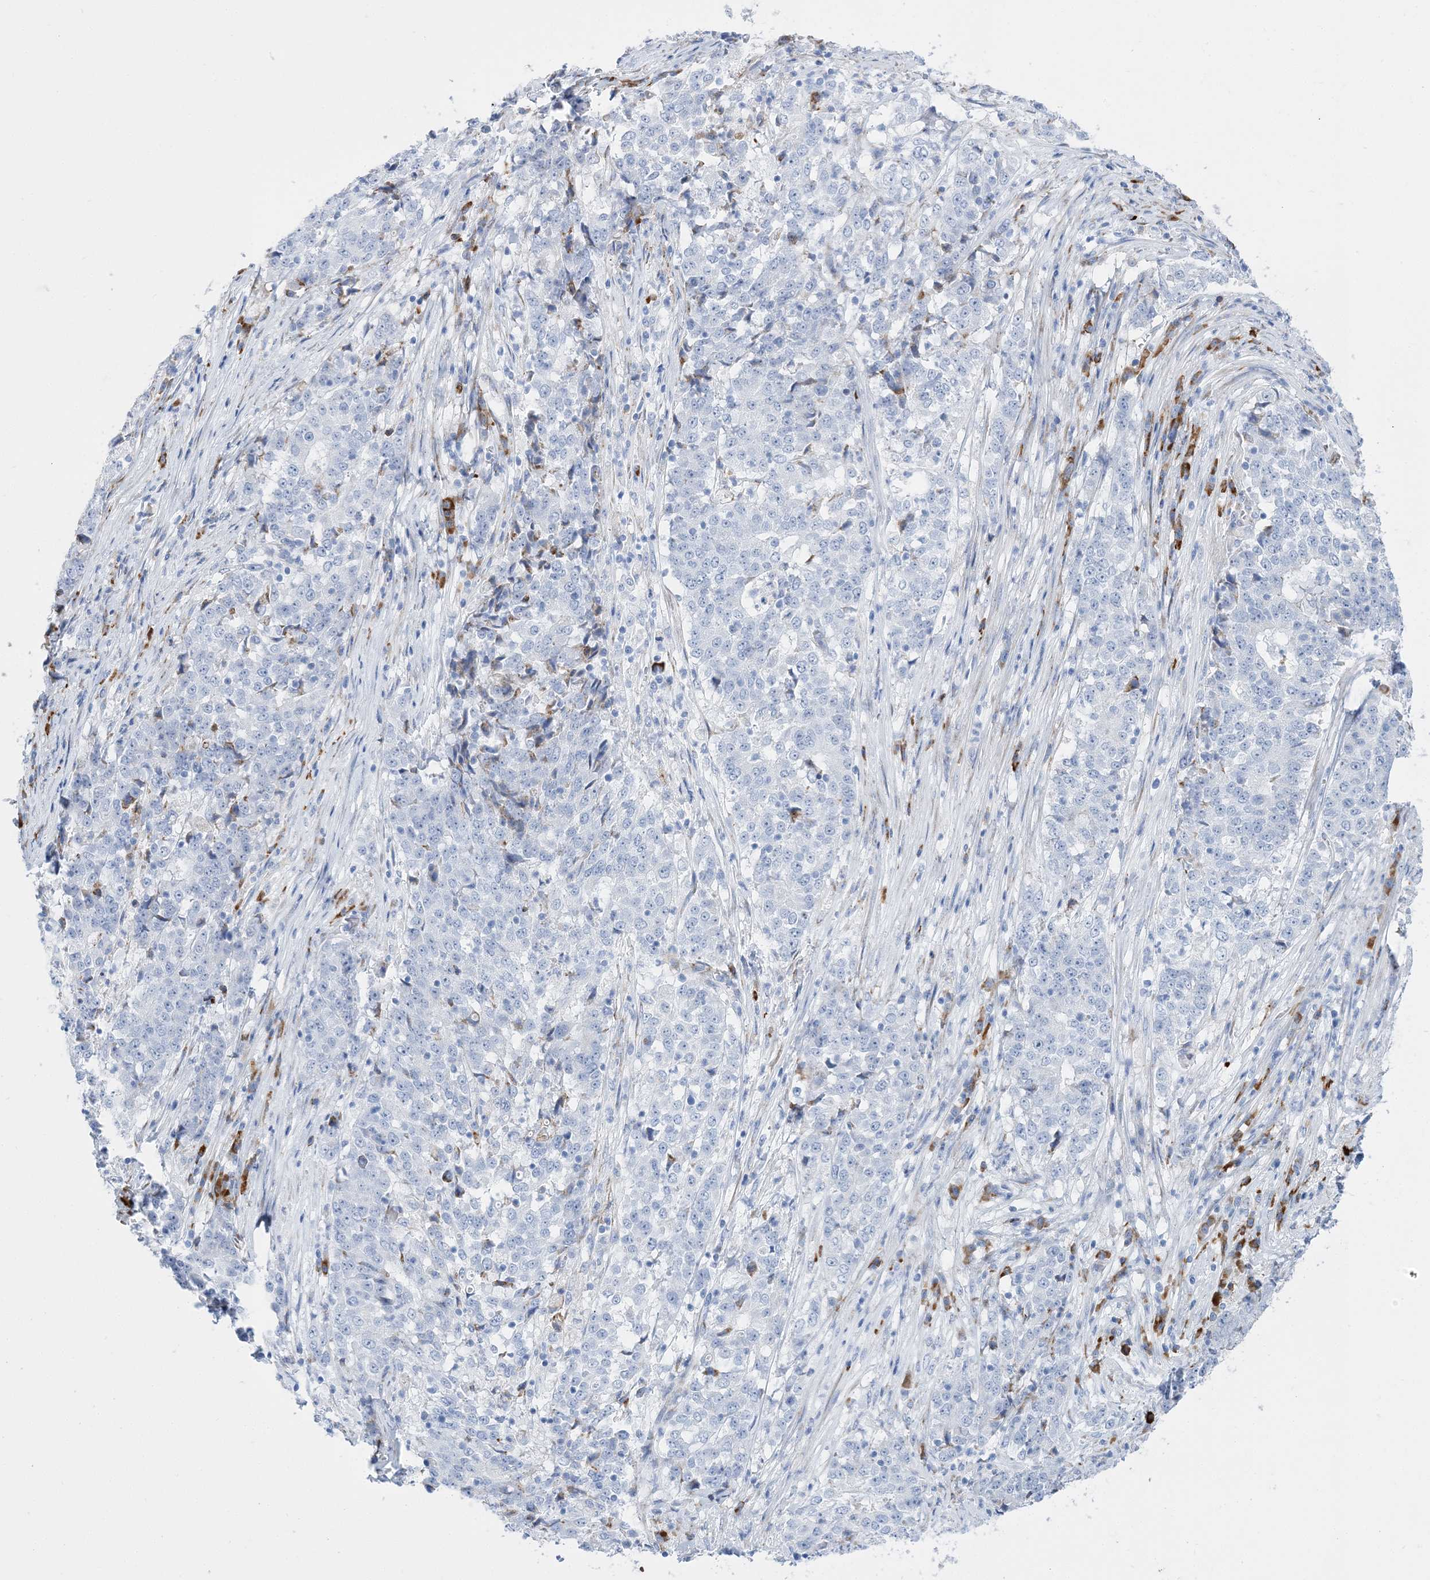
{"staining": {"intensity": "negative", "quantity": "none", "location": "none"}, "tissue": "stomach cancer", "cell_type": "Tumor cells", "image_type": "cancer", "snomed": [{"axis": "morphology", "description": "Adenocarcinoma, NOS"}, {"axis": "topography", "description": "Stomach"}], "caption": "This is an immunohistochemistry histopathology image of human stomach cancer (adenocarcinoma). There is no positivity in tumor cells.", "gene": "TSPYL6", "patient": {"sex": "male", "age": 59}}